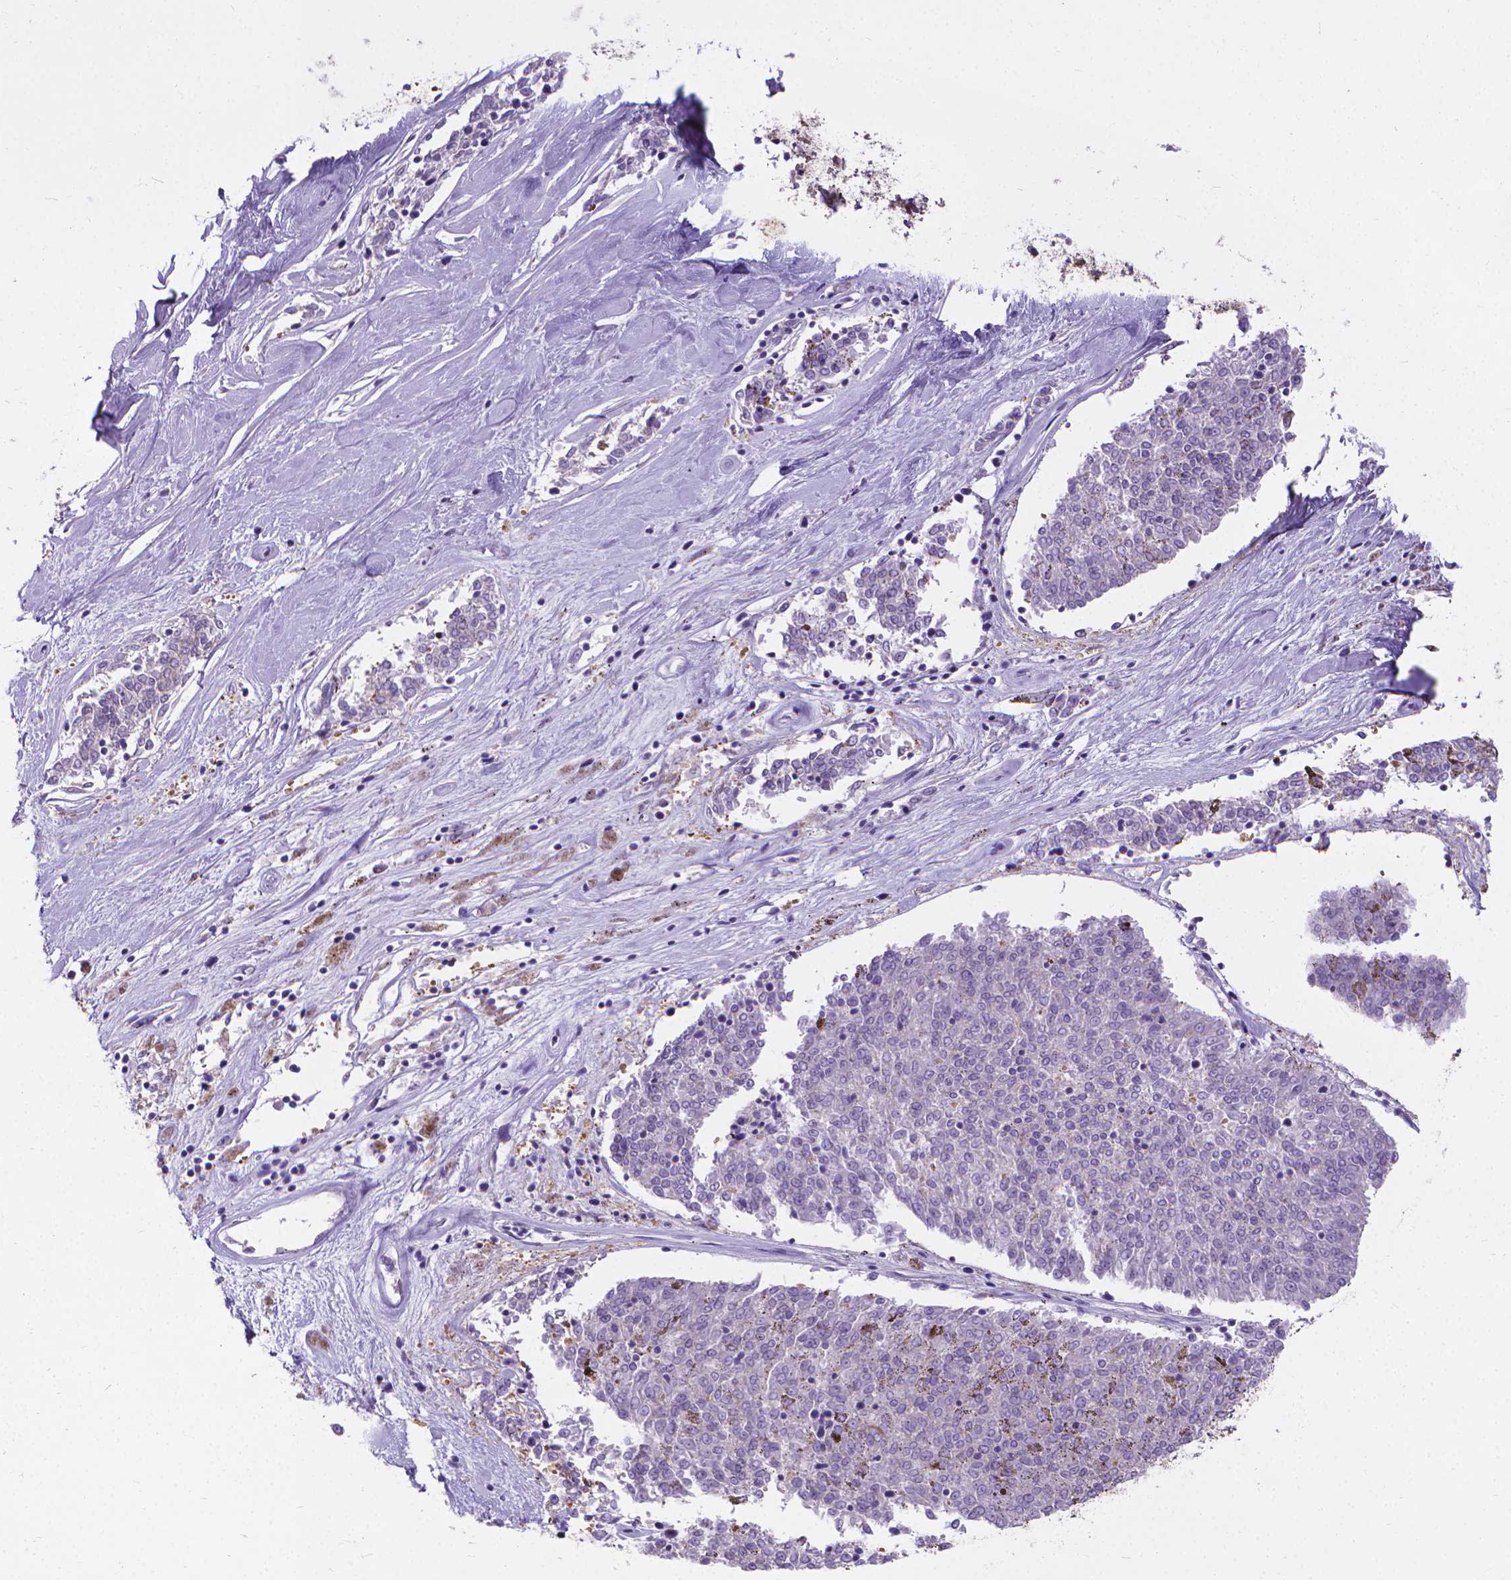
{"staining": {"intensity": "negative", "quantity": "none", "location": "none"}, "tissue": "melanoma", "cell_type": "Tumor cells", "image_type": "cancer", "snomed": [{"axis": "morphology", "description": "Malignant melanoma, NOS"}, {"axis": "topography", "description": "Skin"}], "caption": "Protein analysis of melanoma shows no significant staining in tumor cells. The staining is performed using DAB brown chromogen with nuclei counter-stained in using hematoxylin.", "gene": "CFAP299", "patient": {"sex": "female", "age": 72}}